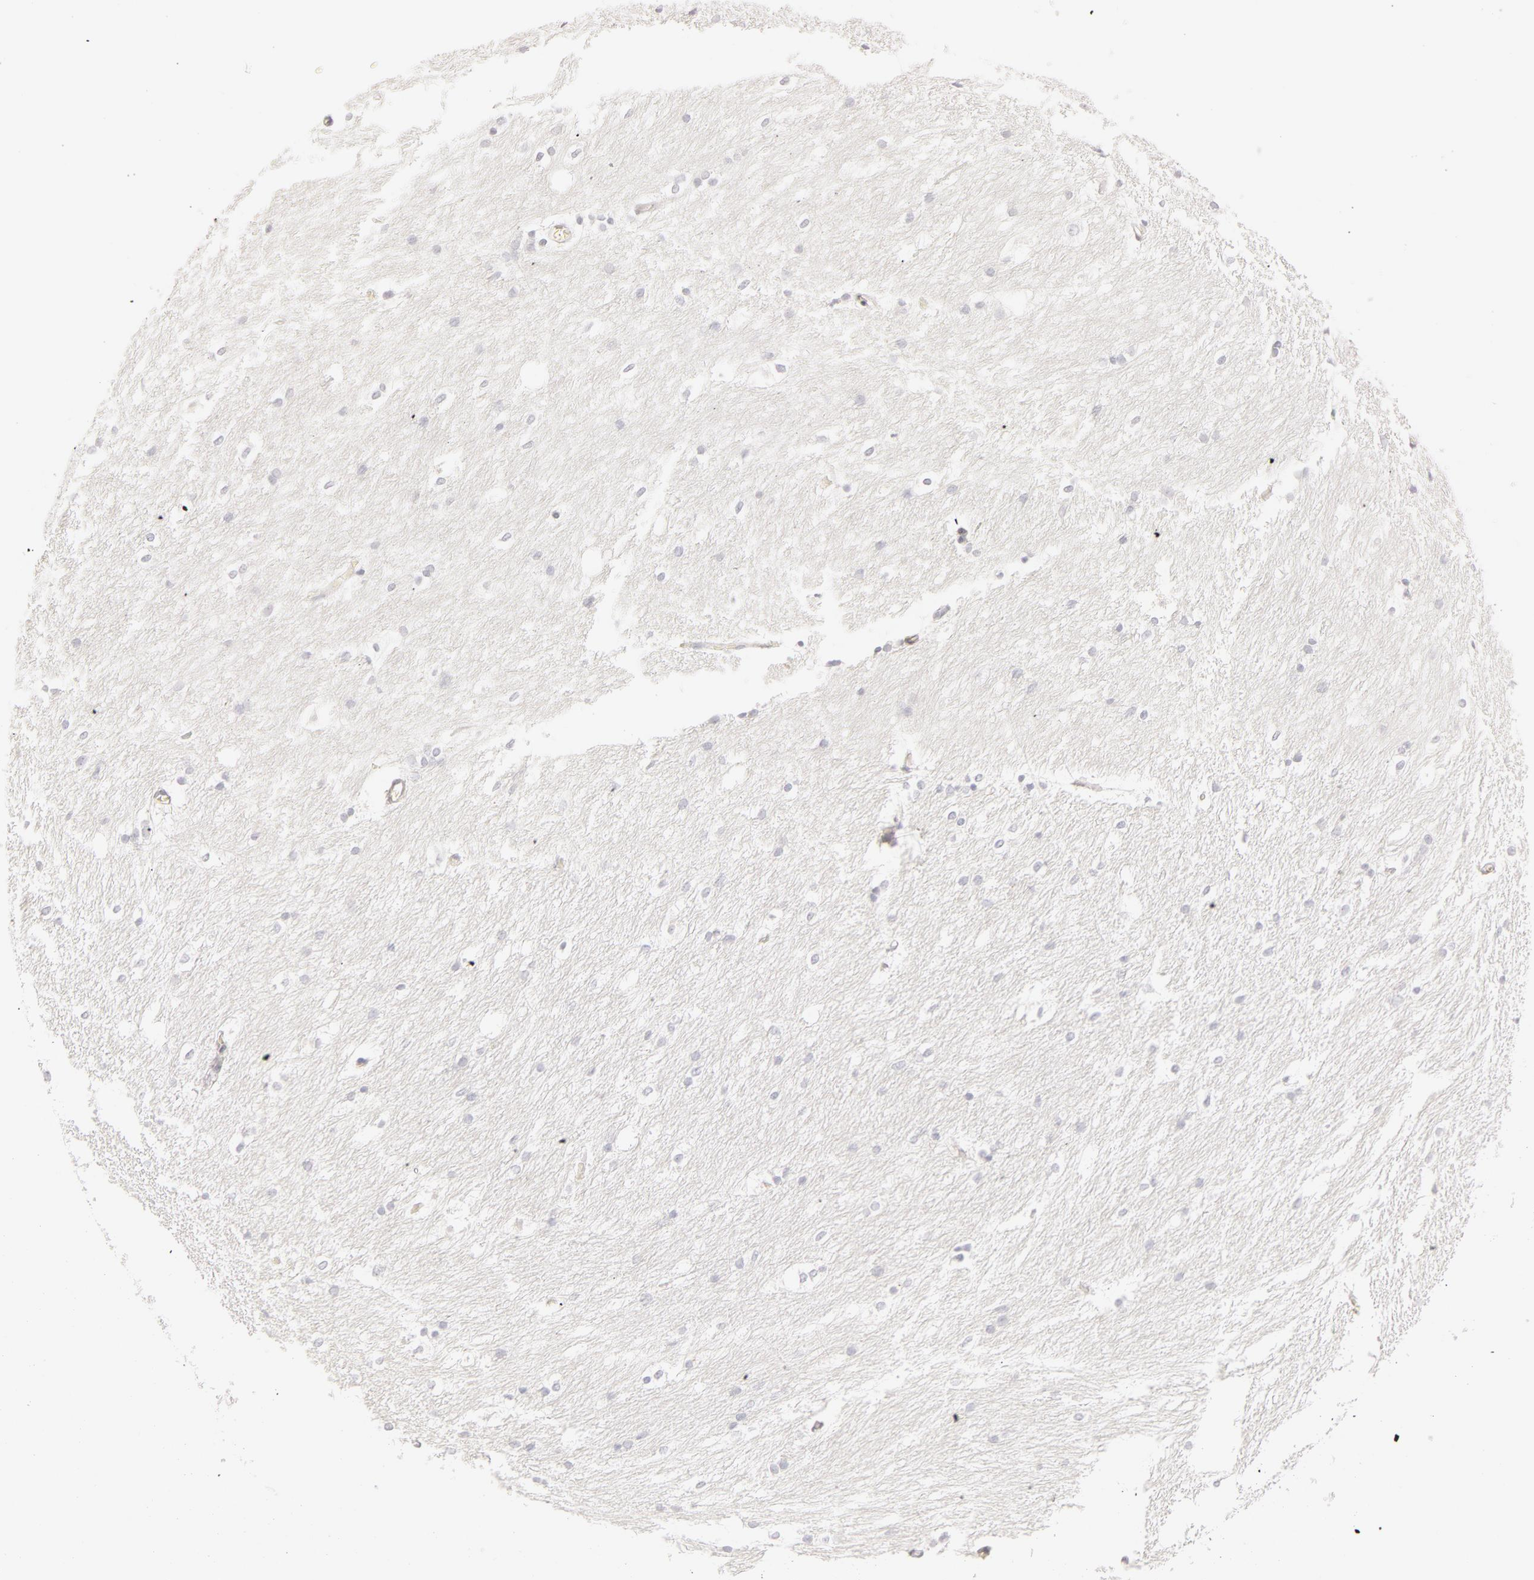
{"staining": {"intensity": "negative", "quantity": "none", "location": "none"}, "tissue": "caudate", "cell_type": "Glial cells", "image_type": "normal", "snomed": [{"axis": "morphology", "description": "Normal tissue, NOS"}, {"axis": "topography", "description": "Lateral ventricle wall"}], "caption": "Immunohistochemistry (IHC) photomicrograph of unremarkable human caudate stained for a protein (brown), which exhibits no staining in glial cells.", "gene": "LGALS7B", "patient": {"sex": "female", "age": 19}}